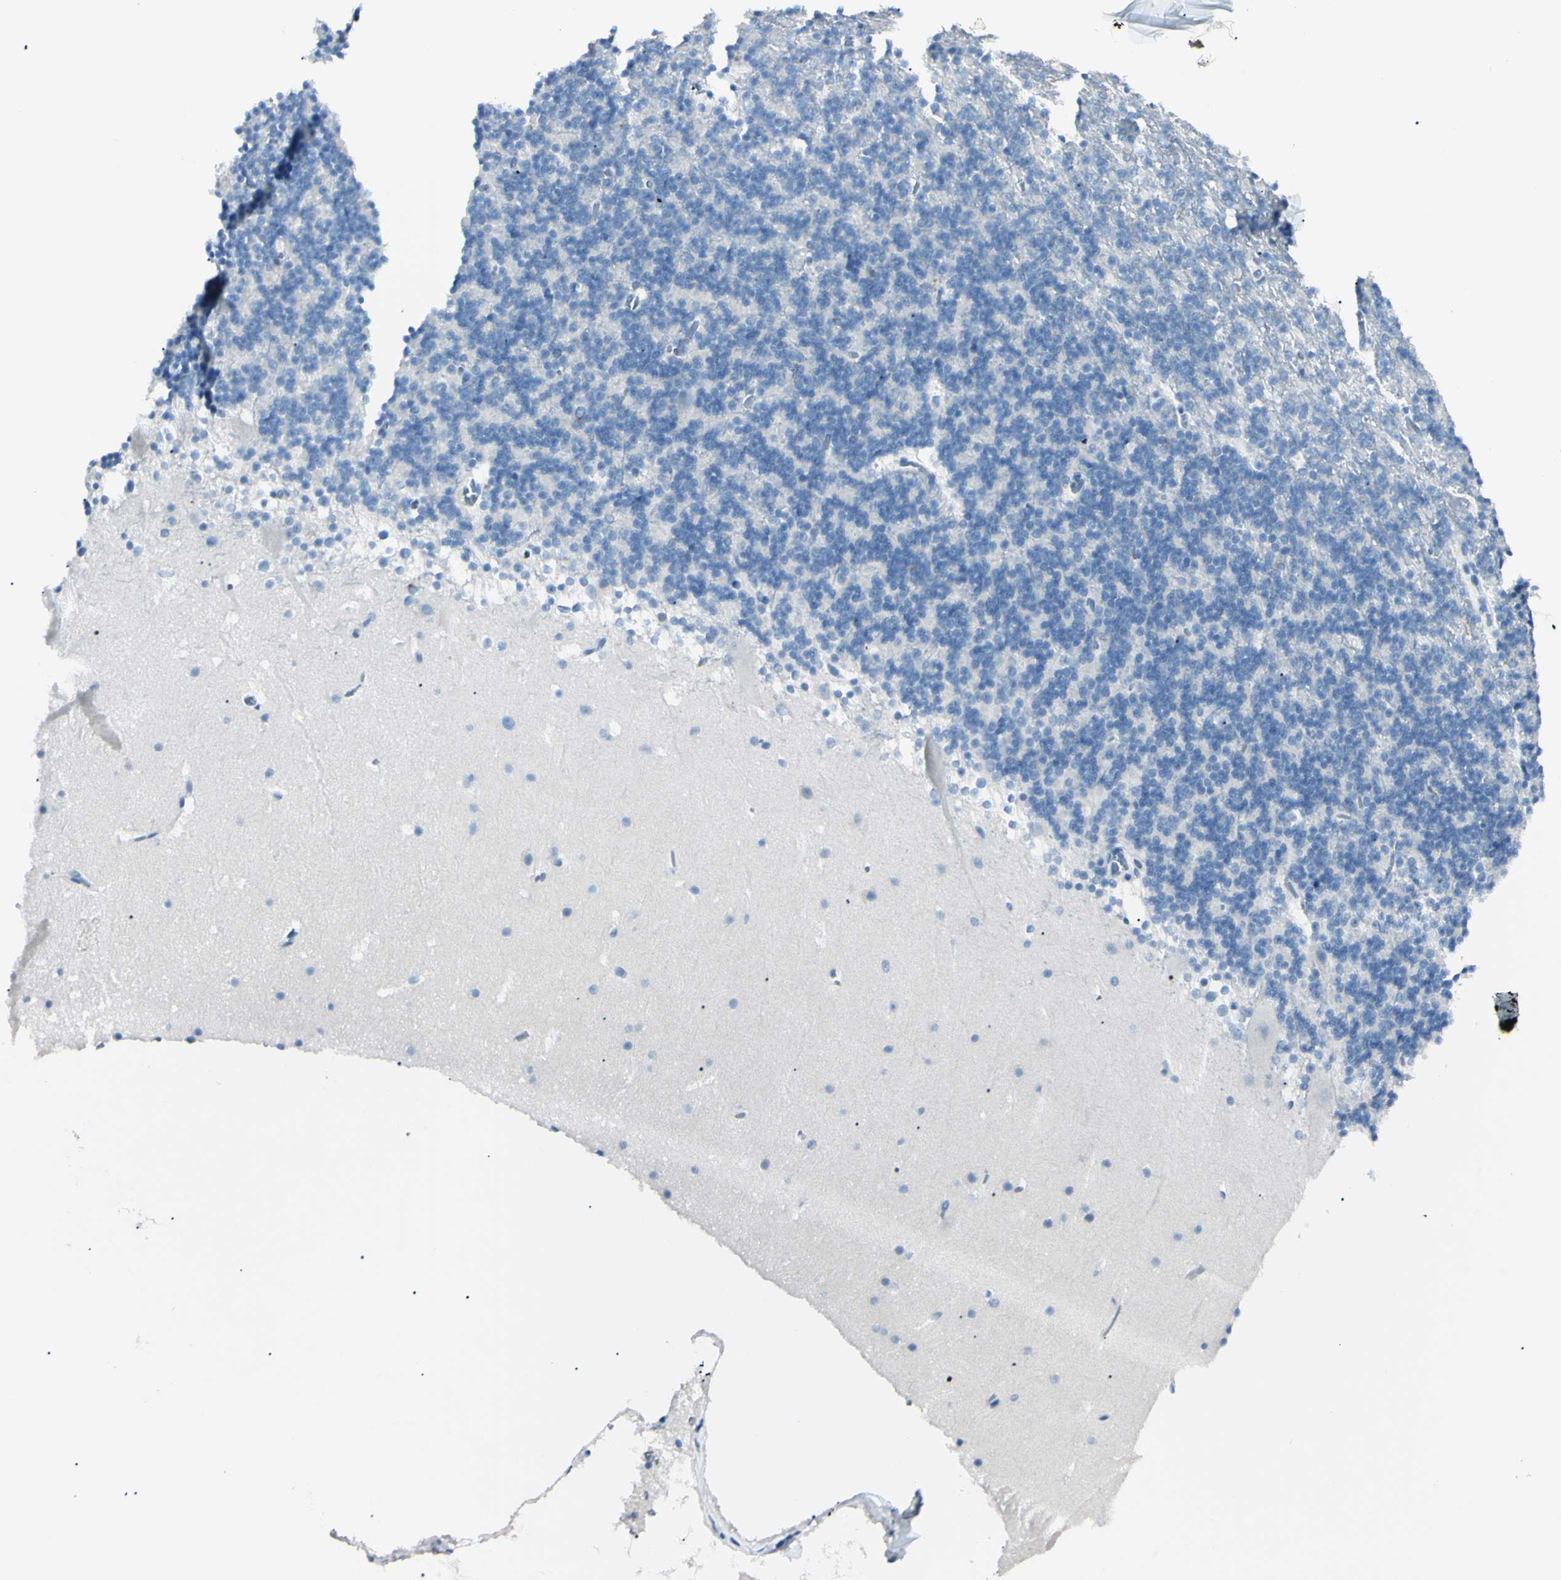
{"staining": {"intensity": "negative", "quantity": "none", "location": "none"}, "tissue": "cerebellum", "cell_type": "Cells in granular layer", "image_type": "normal", "snomed": [{"axis": "morphology", "description": "Normal tissue, NOS"}, {"axis": "topography", "description": "Cerebellum"}], "caption": "Cerebellum stained for a protein using IHC demonstrates no staining cells in granular layer.", "gene": "FOLH1", "patient": {"sex": "male", "age": 45}}